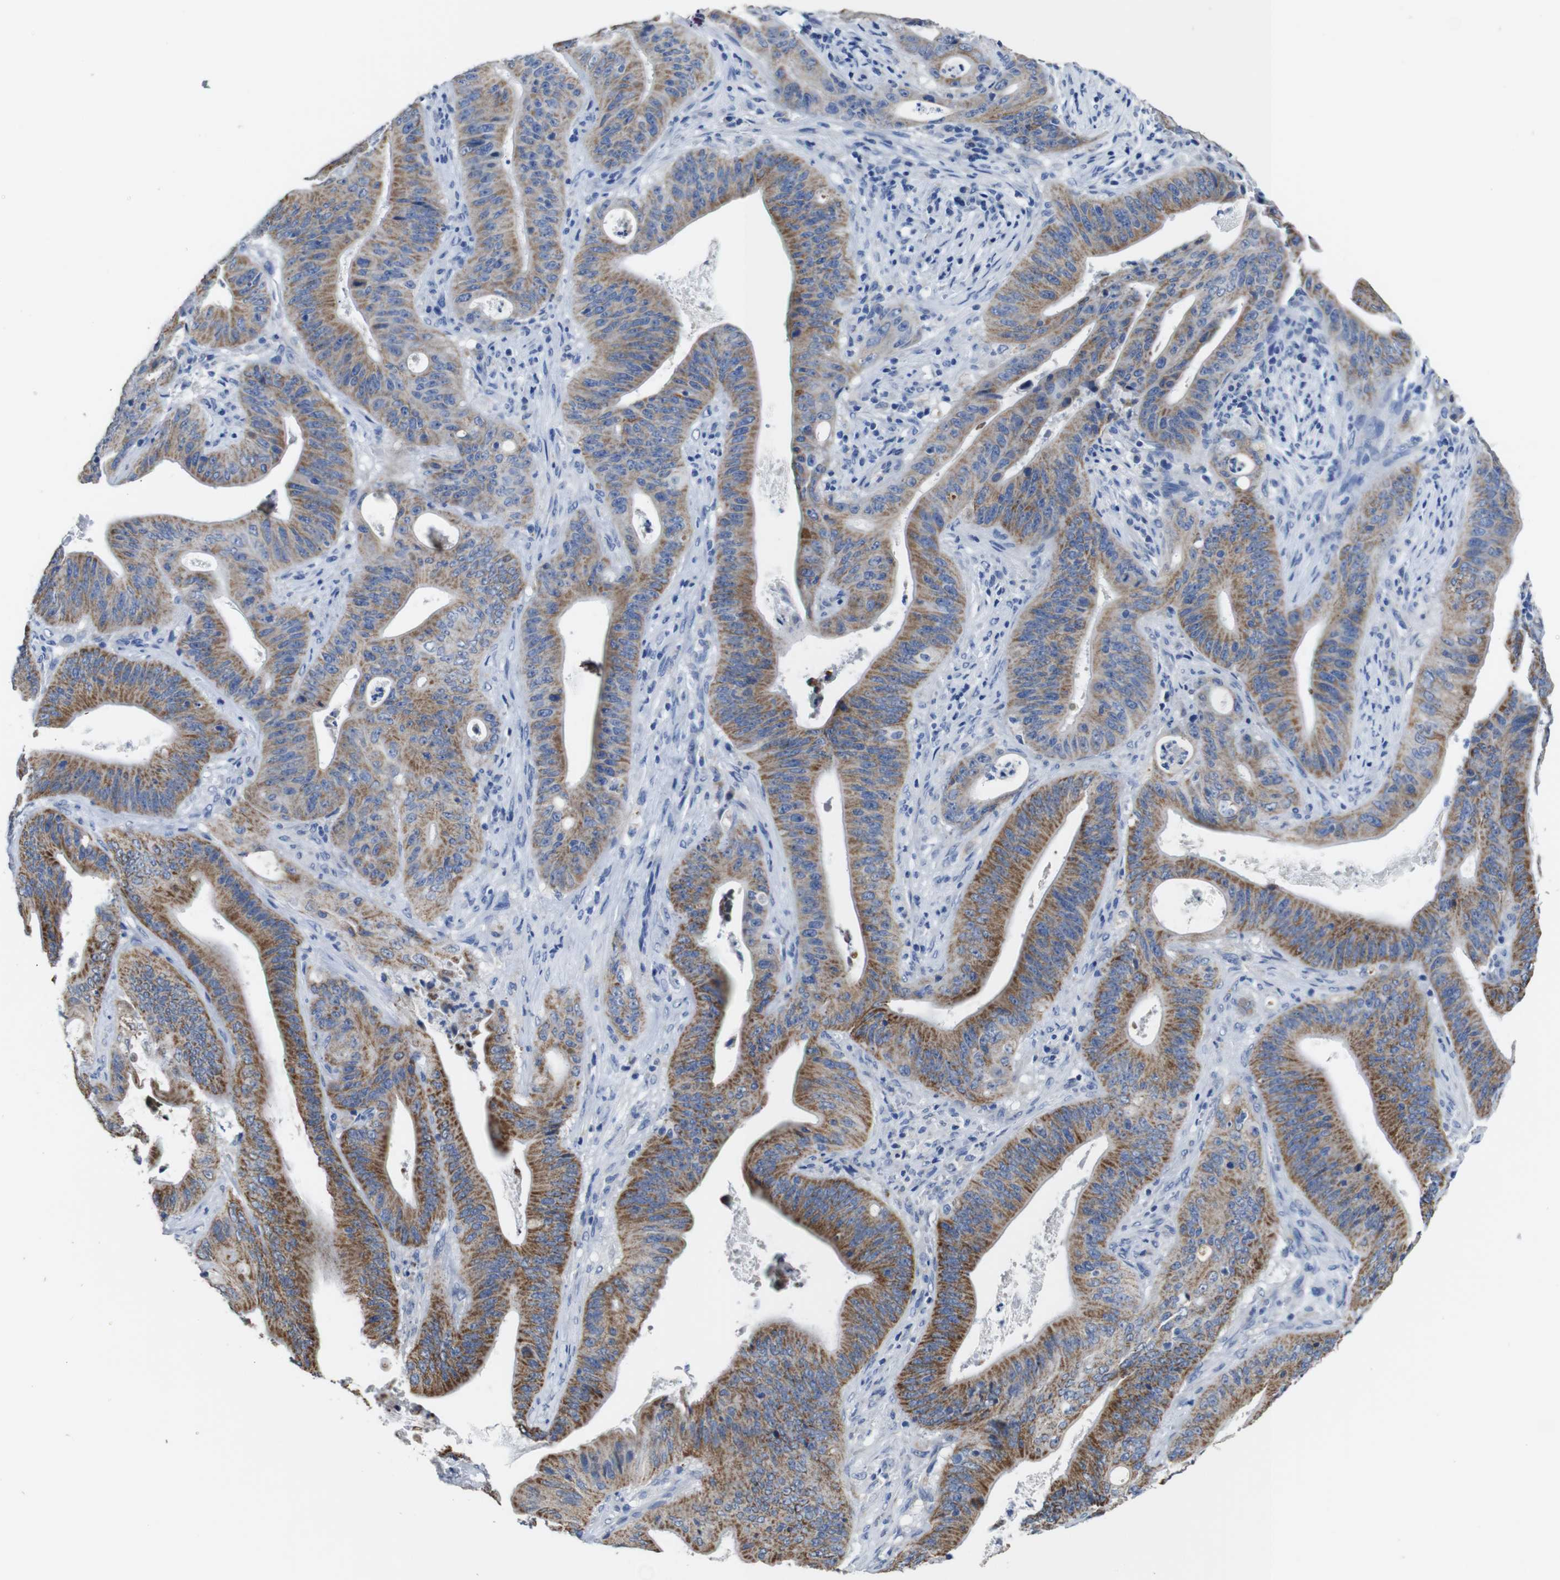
{"staining": {"intensity": "strong", "quantity": "25%-75%", "location": "cytoplasmic/membranous"}, "tissue": "pancreatic cancer", "cell_type": "Tumor cells", "image_type": "cancer", "snomed": [{"axis": "morphology", "description": "Normal tissue, NOS"}, {"axis": "topography", "description": "Lymph node"}], "caption": "Protein positivity by immunohistochemistry shows strong cytoplasmic/membranous positivity in approximately 25%-75% of tumor cells in pancreatic cancer. (DAB (3,3'-diaminobenzidine) IHC with brightfield microscopy, high magnification).", "gene": "MAOA", "patient": {"sex": "male", "age": 62}}